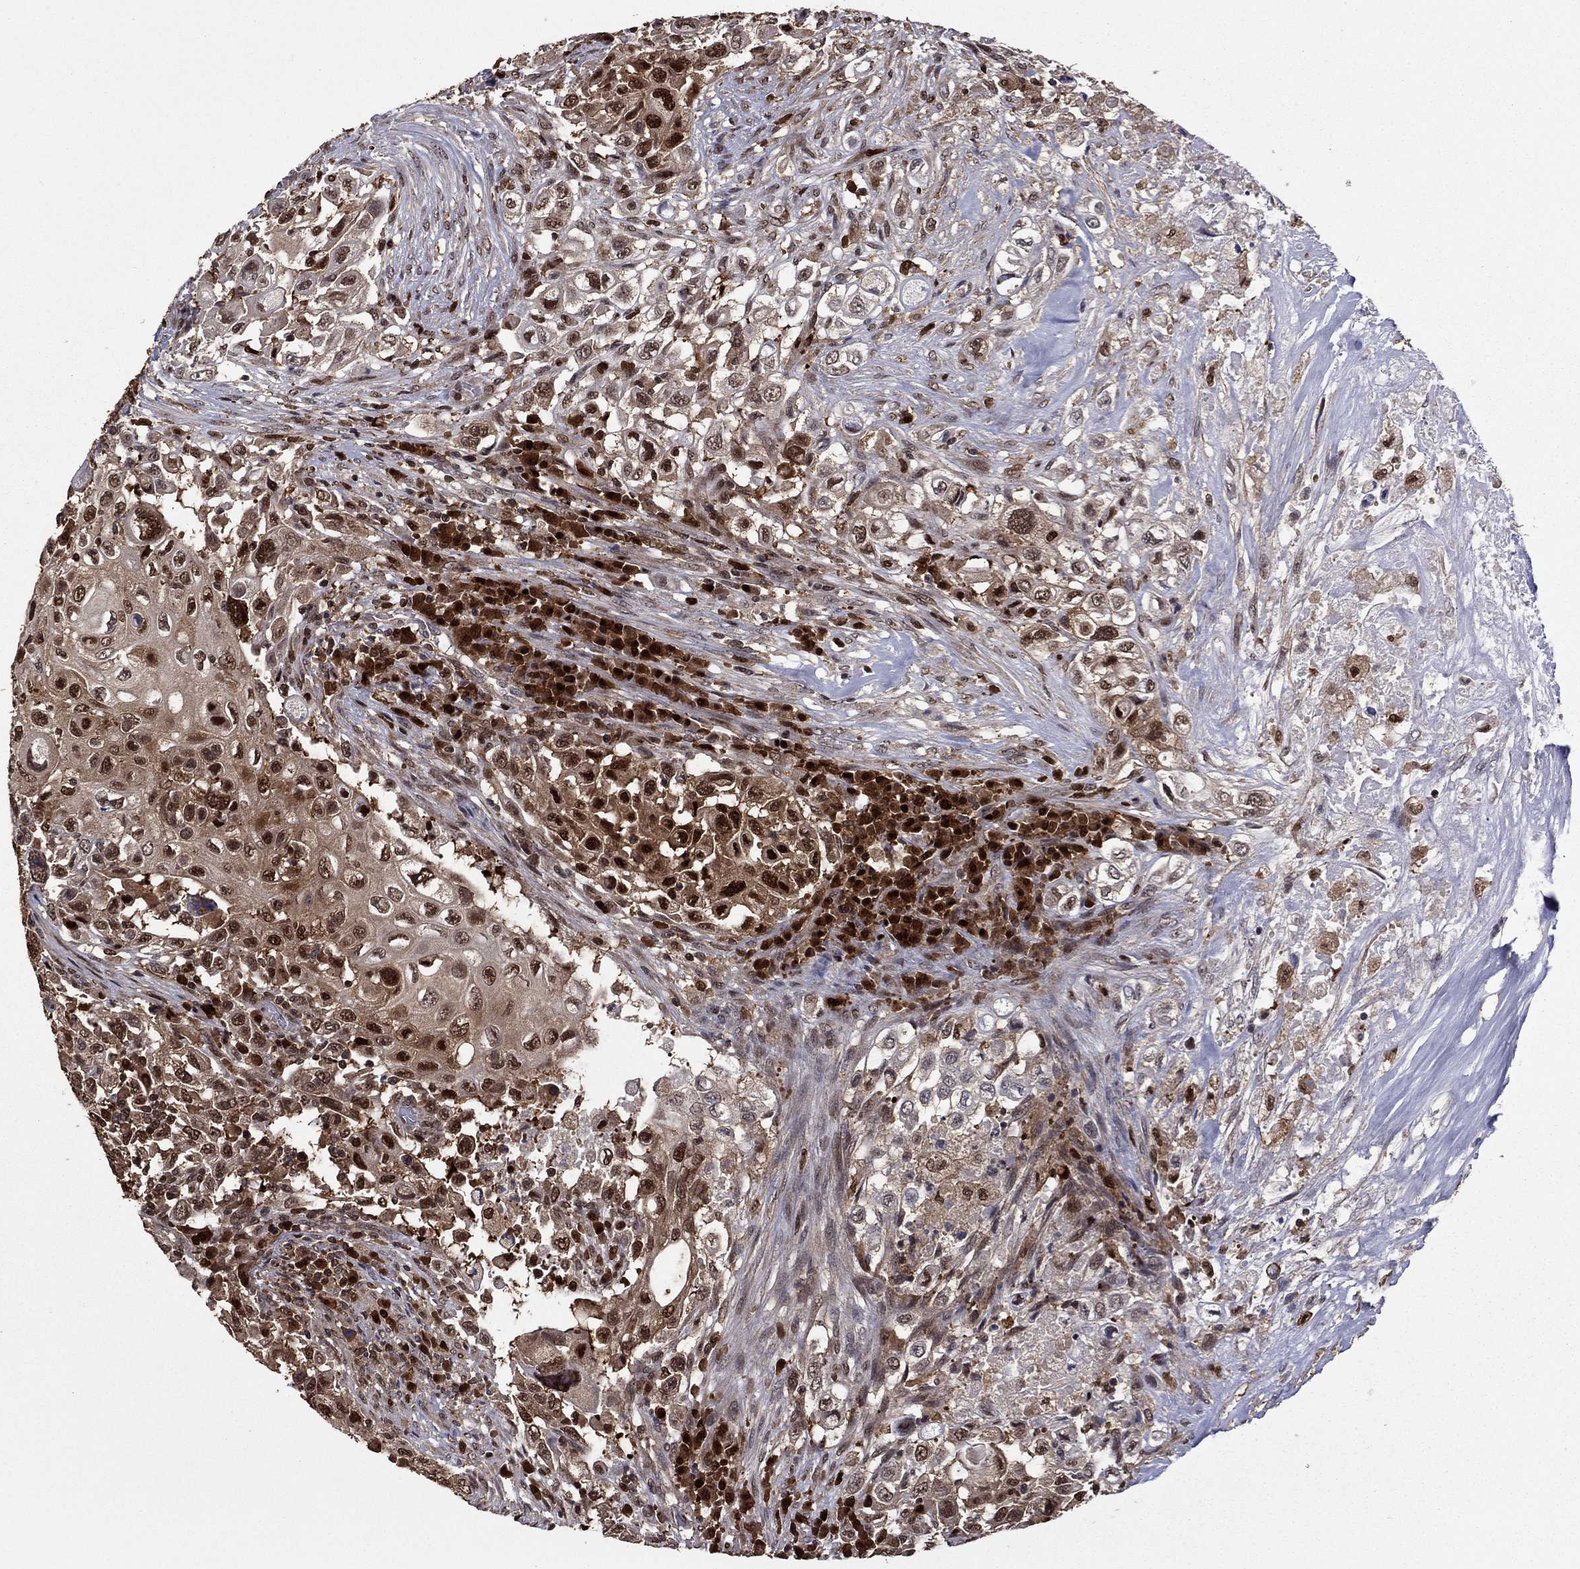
{"staining": {"intensity": "strong", "quantity": "25%-75%", "location": "cytoplasmic/membranous,nuclear"}, "tissue": "urothelial cancer", "cell_type": "Tumor cells", "image_type": "cancer", "snomed": [{"axis": "morphology", "description": "Urothelial carcinoma, High grade"}, {"axis": "topography", "description": "Urinary bladder"}], "caption": "Tumor cells demonstrate strong cytoplasmic/membranous and nuclear staining in about 25%-75% of cells in urothelial carcinoma (high-grade).", "gene": "APPBP2", "patient": {"sex": "female", "age": 56}}